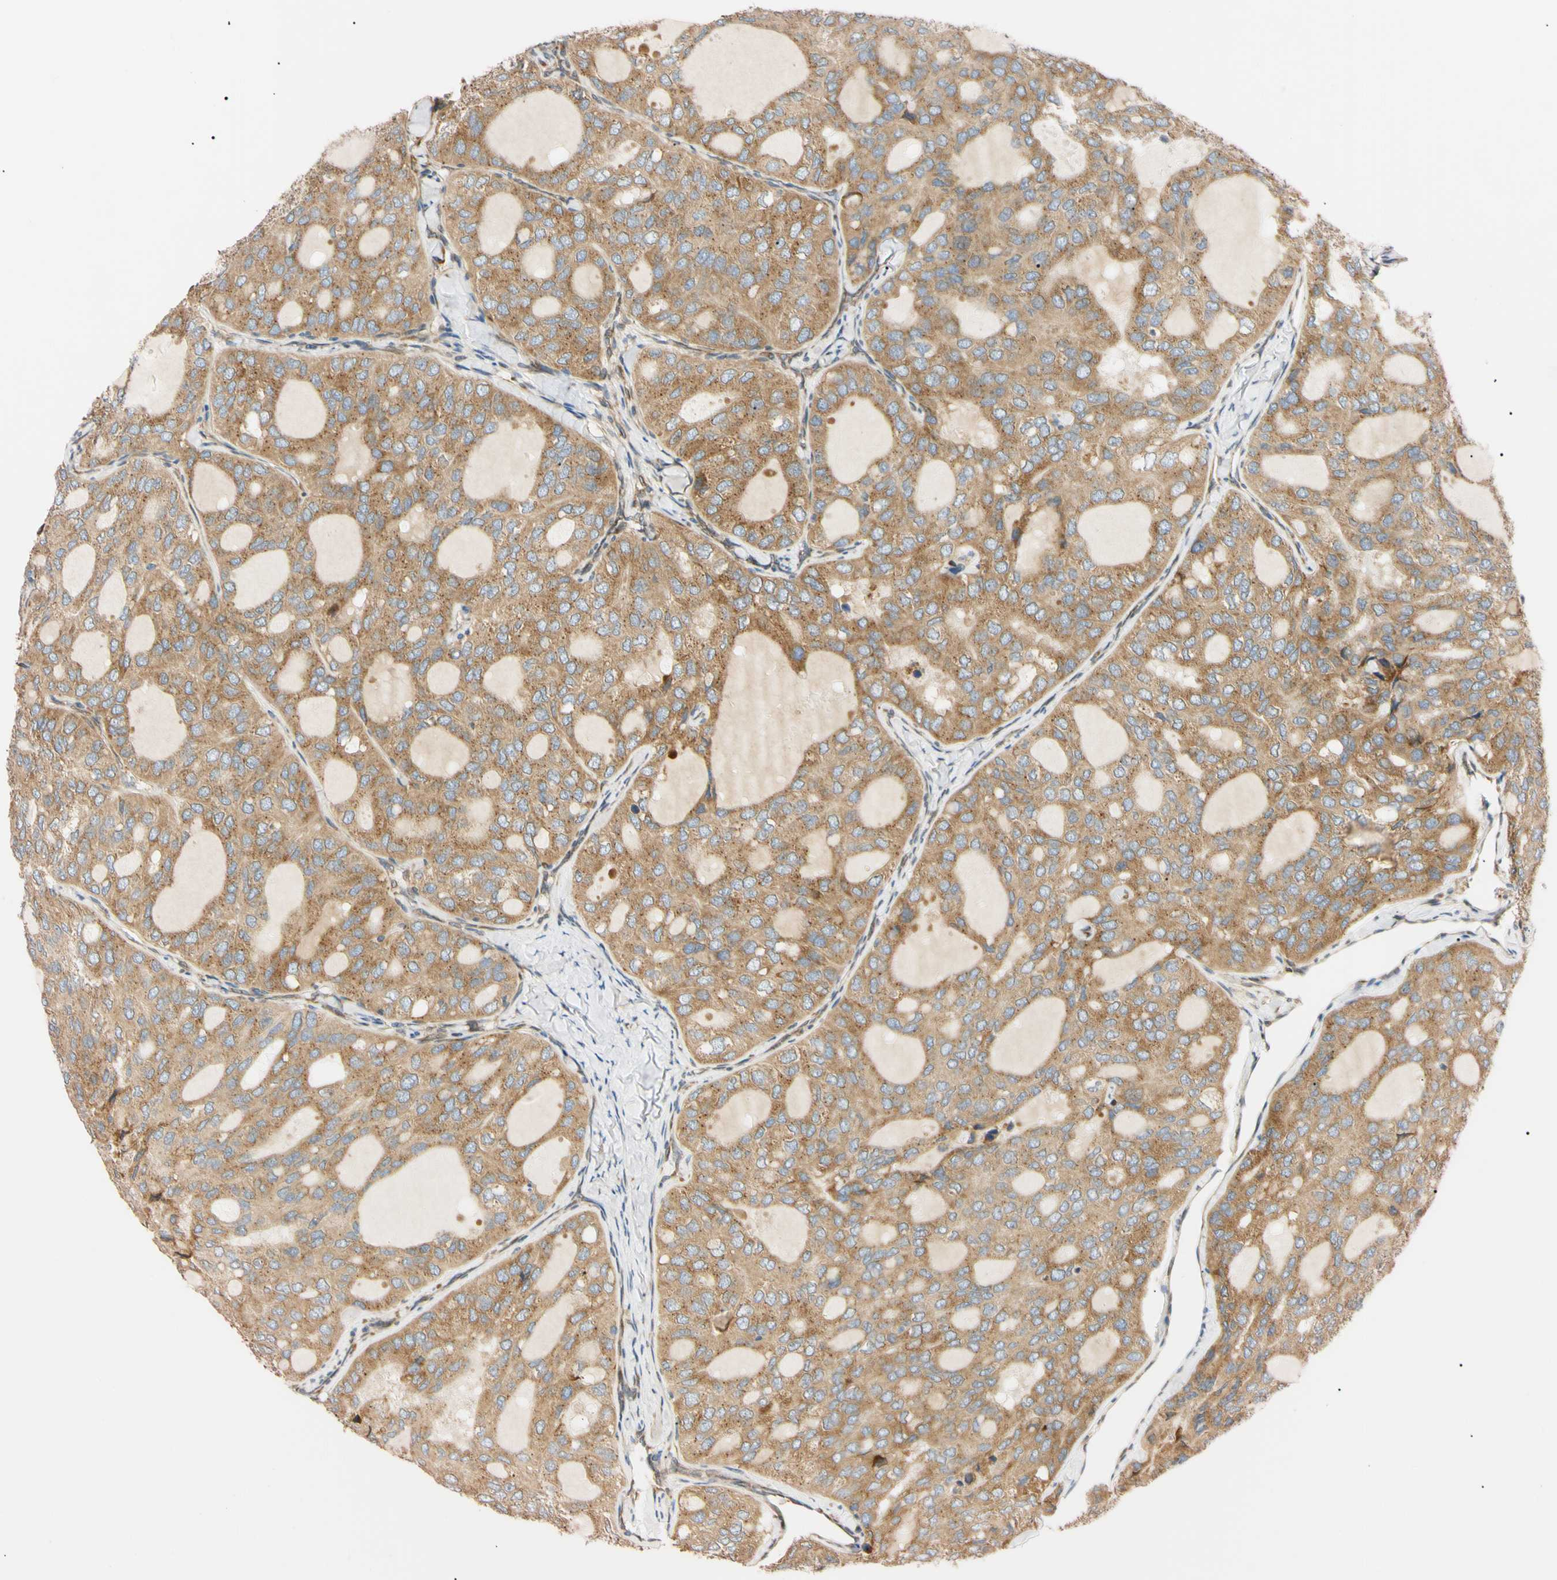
{"staining": {"intensity": "moderate", "quantity": ">75%", "location": "cytoplasmic/membranous"}, "tissue": "thyroid cancer", "cell_type": "Tumor cells", "image_type": "cancer", "snomed": [{"axis": "morphology", "description": "Follicular adenoma carcinoma, NOS"}, {"axis": "topography", "description": "Thyroid gland"}], "caption": "Immunohistochemistry (IHC) of human thyroid cancer demonstrates medium levels of moderate cytoplasmic/membranous expression in about >75% of tumor cells.", "gene": "IER3IP1", "patient": {"sex": "male", "age": 75}}